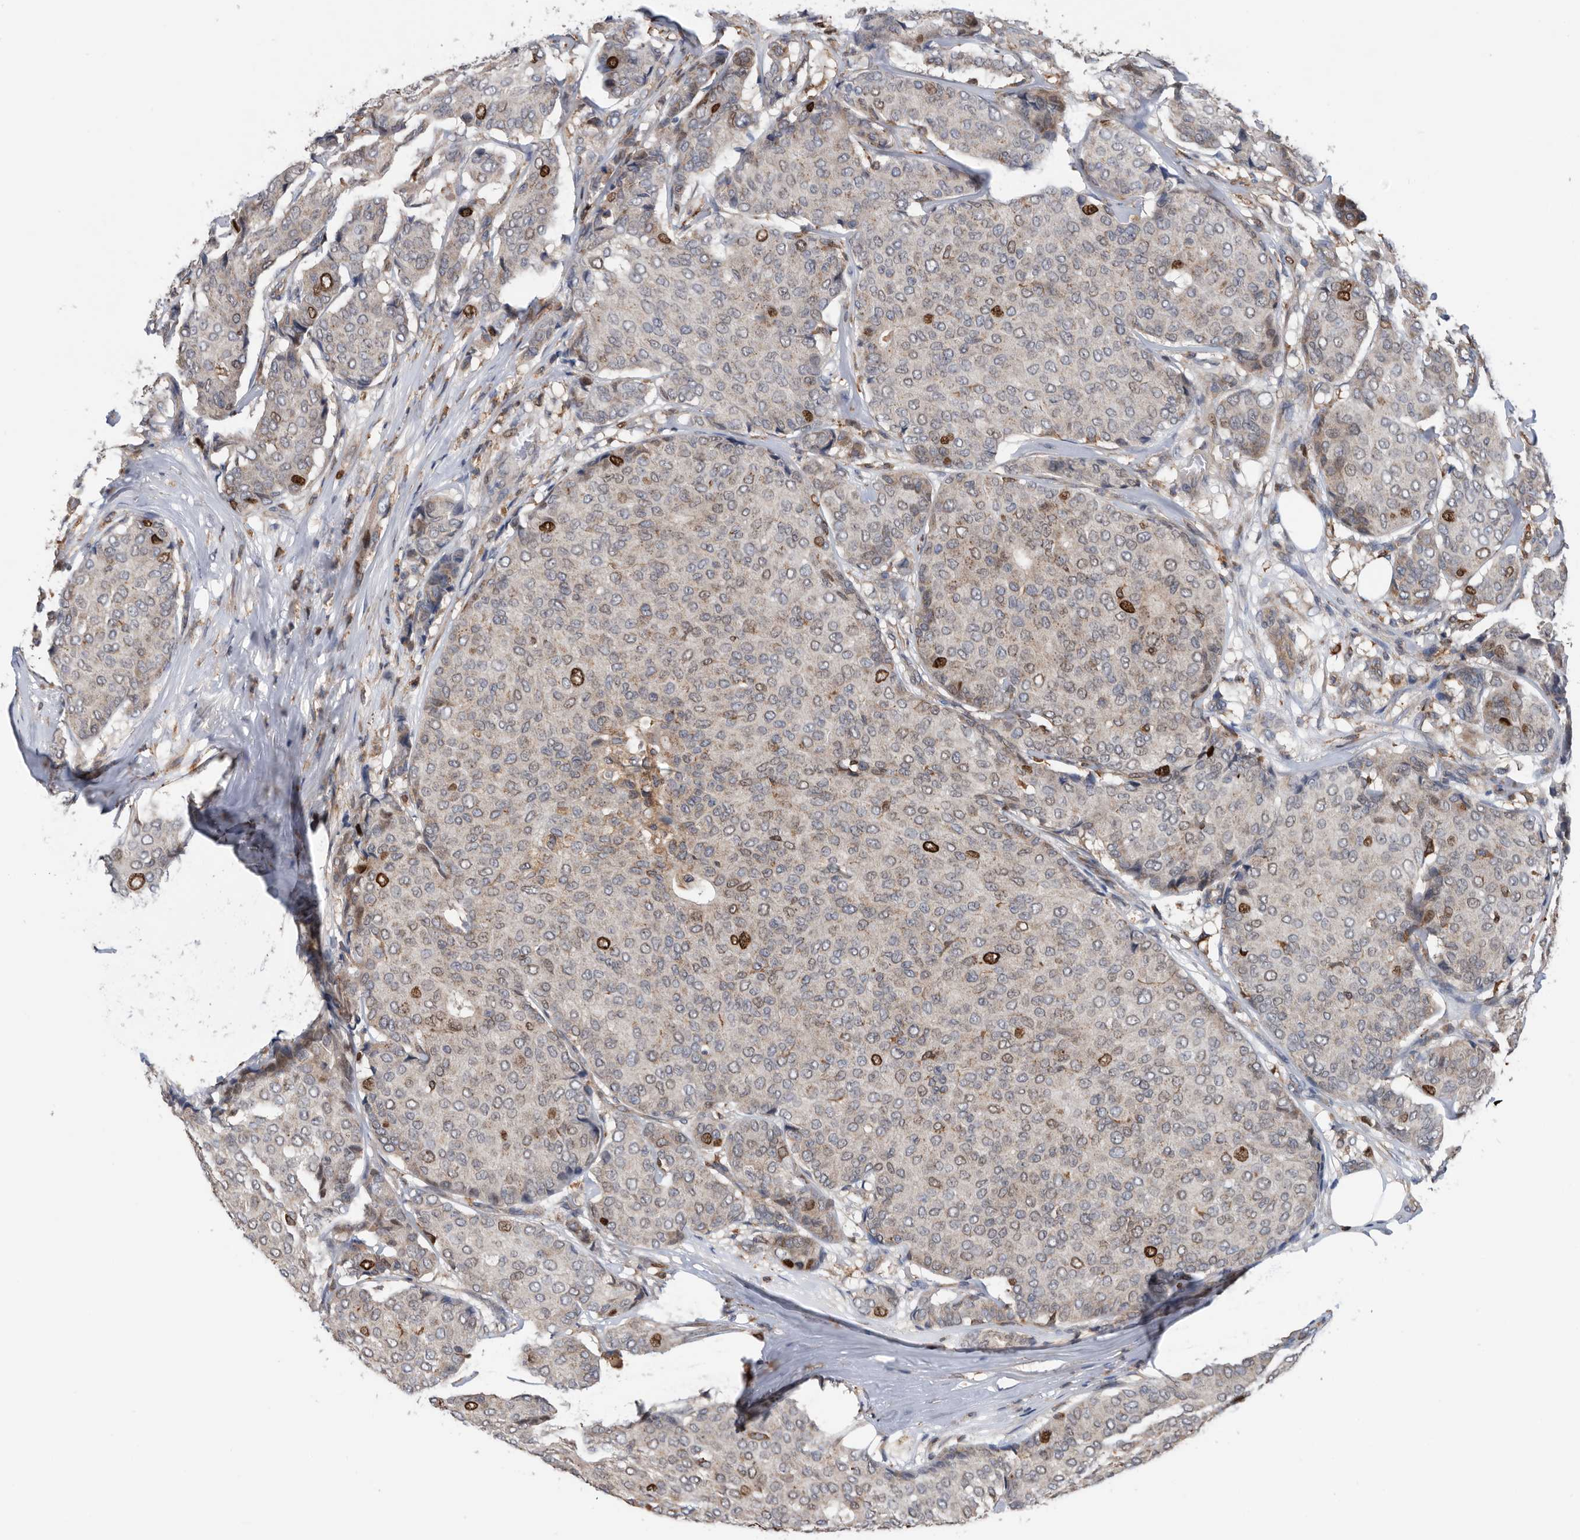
{"staining": {"intensity": "strong", "quantity": "<25%", "location": "nuclear"}, "tissue": "breast cancer", "cell_type": "Tumor cells", "image_type": "cancer", "snomed": [{"axis": "morphology", "description": "Duct carcinoma"}, {"axis": "topography", "description": "Breast"}], "caption": "The photomicrograph demonstrates a brown stain indicating the presence of a protein in the nuclear of tumor cells in intraductal carcinoma (breast).", "gene": "ATAD2", "patient": {"sex": "female", "age": 75}}